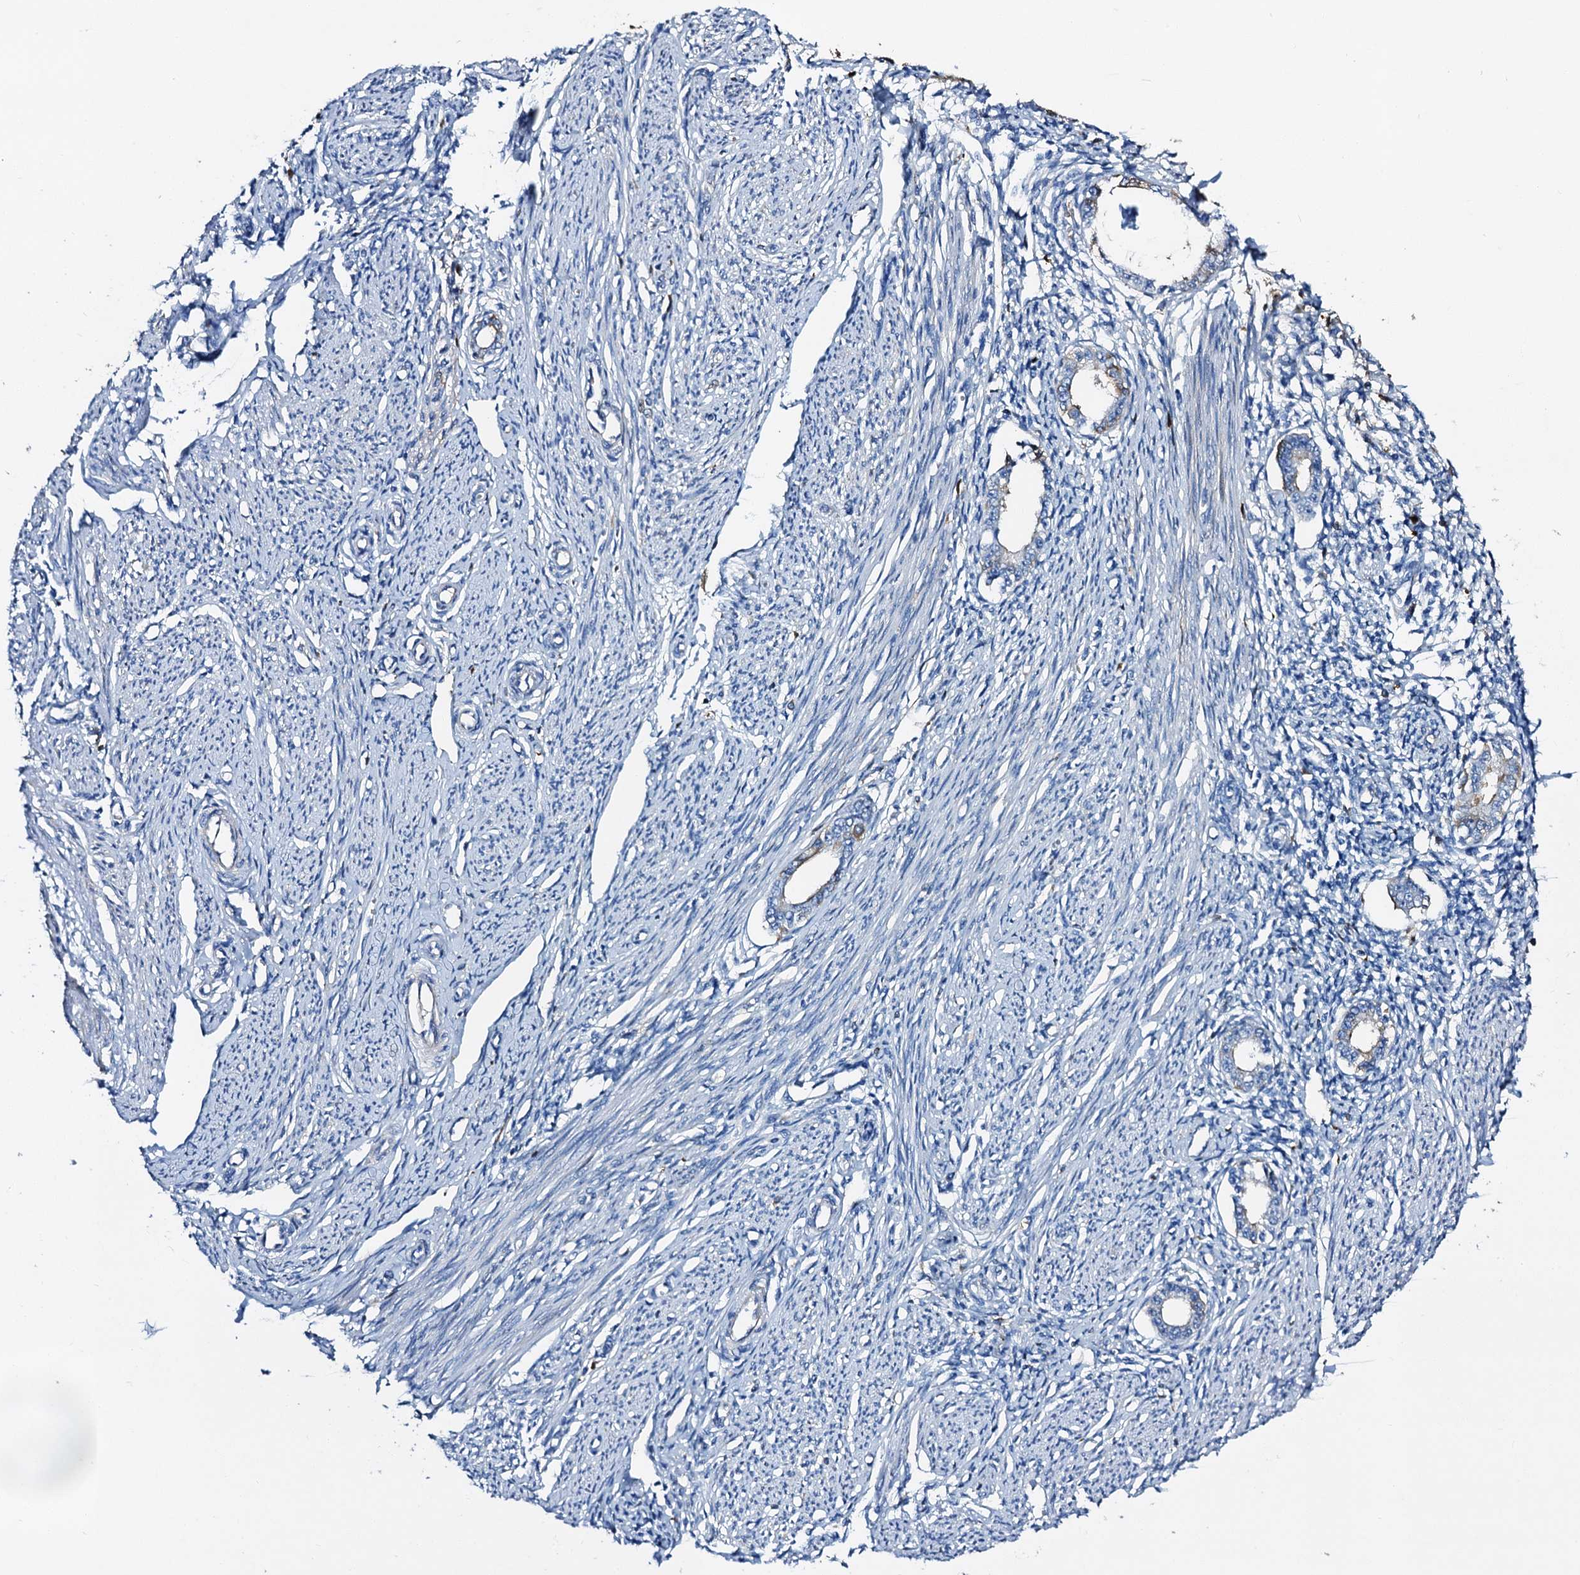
{"staining": {"intensity": "negative", "quantity": "none", "location": "none"}, "tissue": "endometrium", "cell_type": "Cells in endometrial stroma", "image_type": "normal", "snomed": [{"axis": "morphology", "description": "Normal tissue, NOS"}, {"axis": "topography", "description": "Endometrium"}], "caption": "Immunohistochemistry (IHC) of benign human endometrium displays no expression in cells in endometrial stroma.", "gene": "FREM3", "patient": {"sex": "female", "age": 56}}